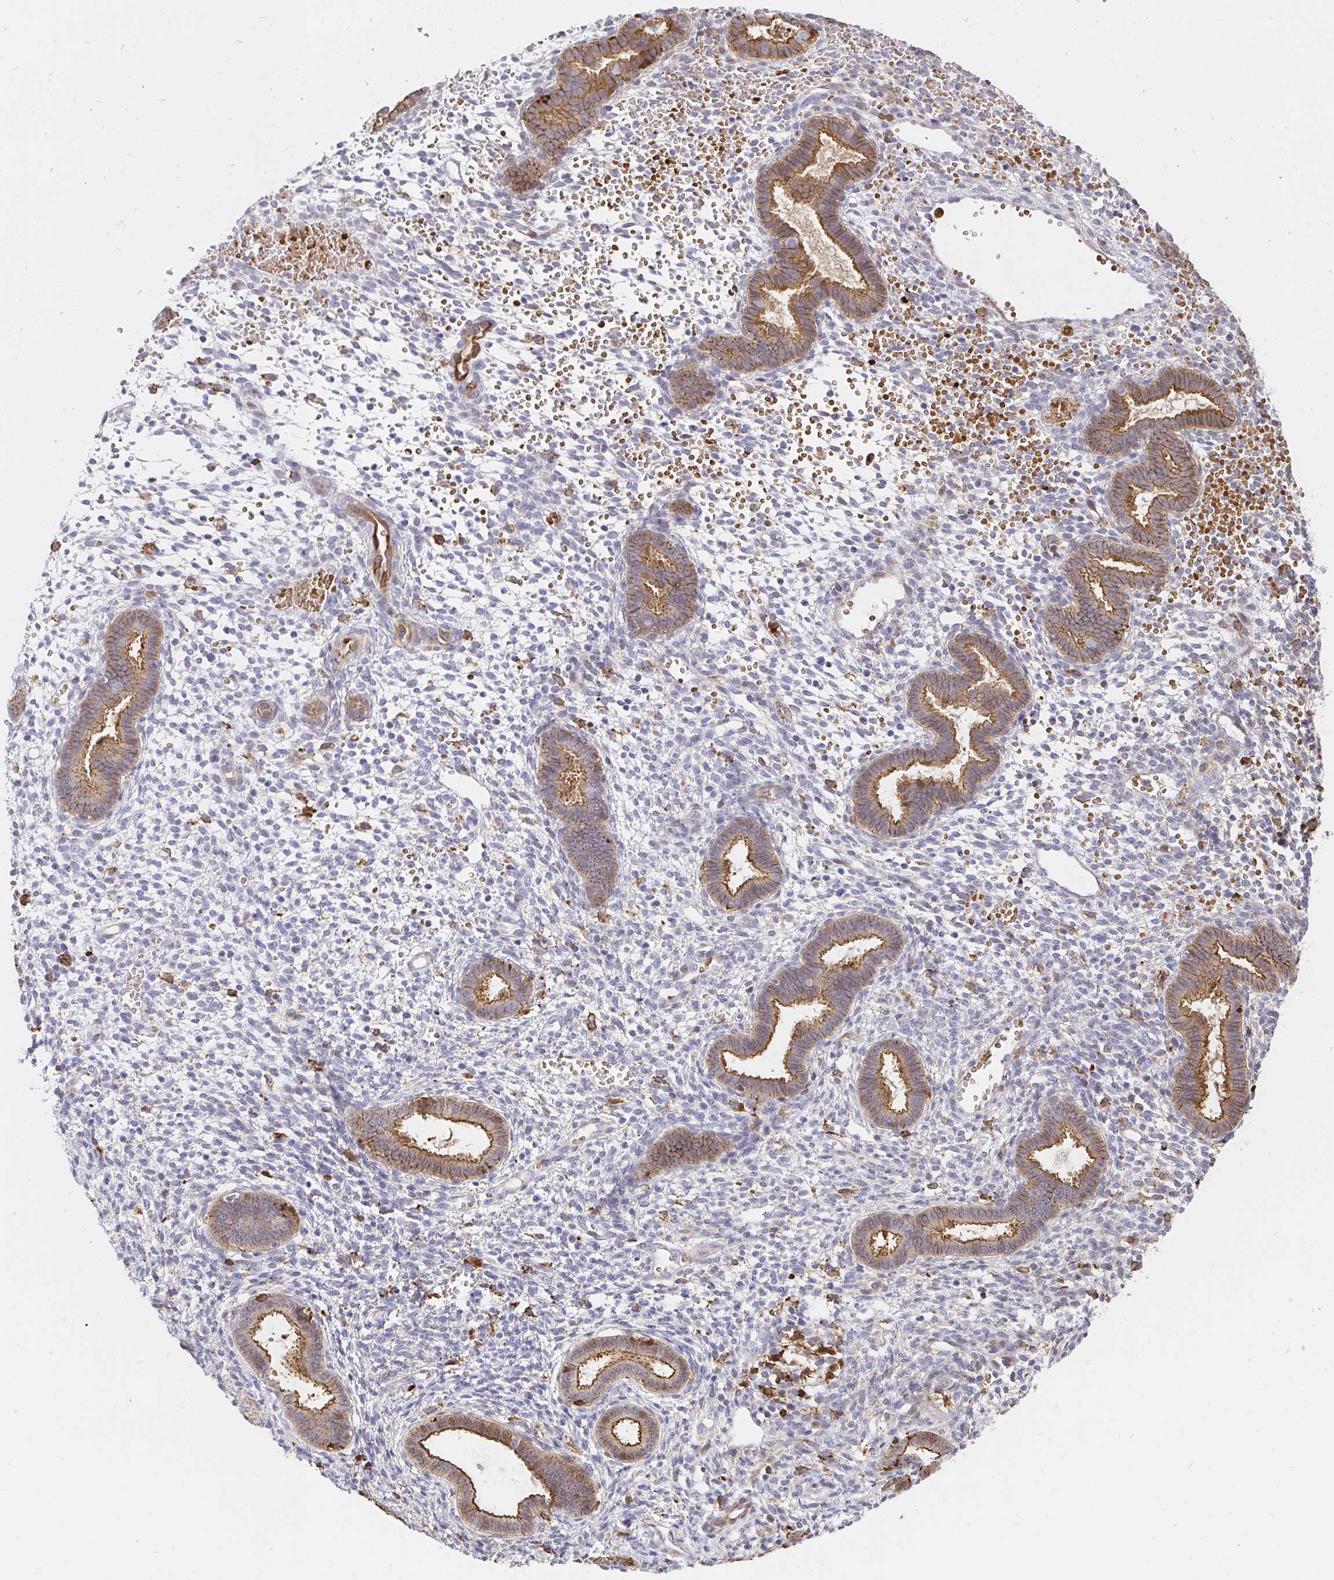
{"staining": {"intensity": "negative", "quantity": "none", "location": "none"}, "tissue": "endometrium", "cell_type": "Cells in endometrial stroma", "image_type": "normal", "snomed": [{"axis": "morphology", "description": "Normal tissue, NOS"}, {"axis": "topography", "description": "Endometrium"}], "caption": "There is no significant positivity in cells in endometrial stroma of endometrium. (DAB IHC with hematoxylin counter stain).", "gene": "GSN", "patient": {"sex": "female", "age": 36}}